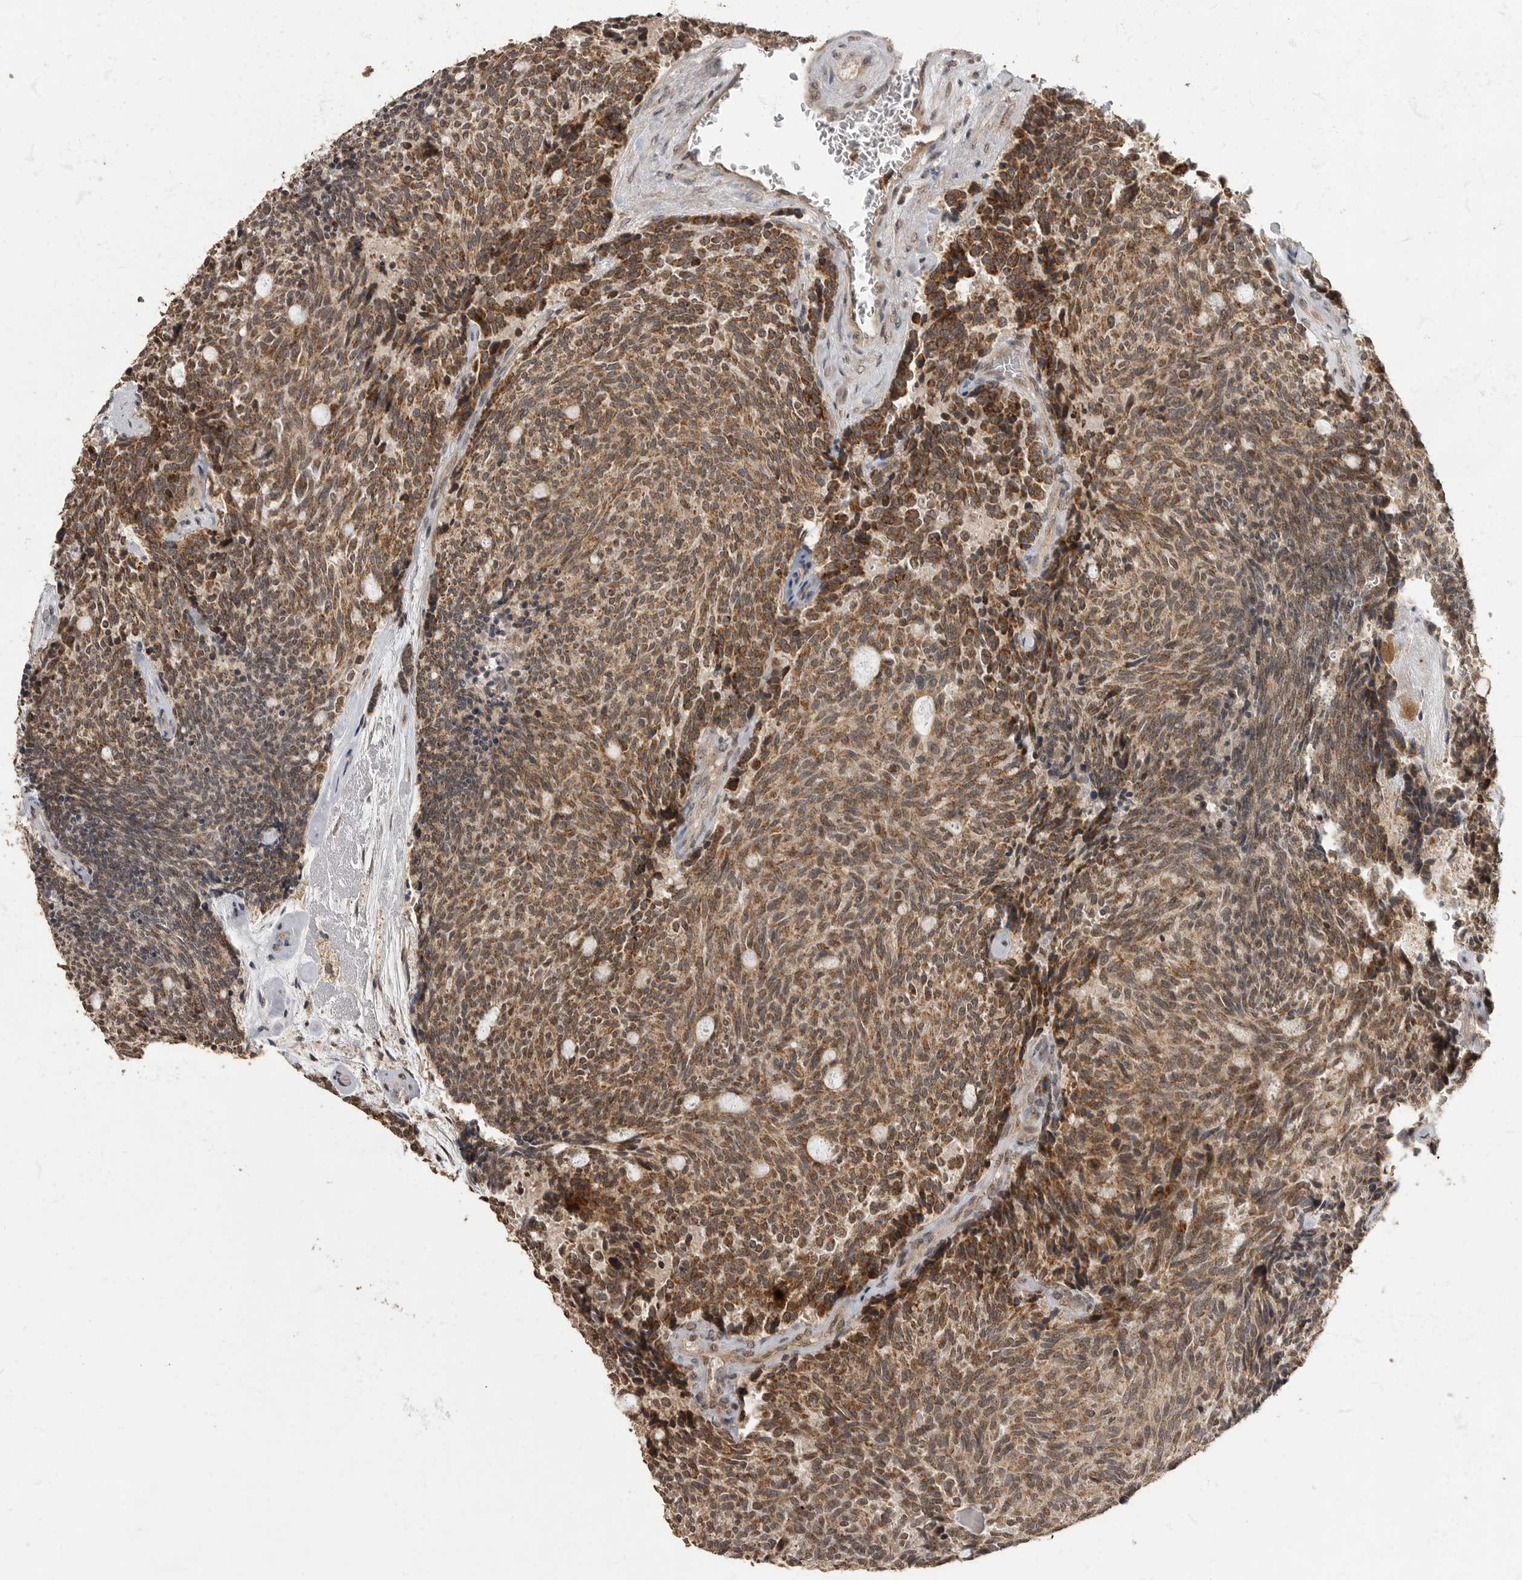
{"staining": {"intensity": "moderate", "quantity": ">75%", "location": "cytoplasmic/membranous"}, "tissue": "carcinoid", "cell_type": "Tumor cells", "image_type": "cancer", "snomed": [{"axis": "morphology", "description": "Carcinoid, malignant, NOS"}, {"axis": "topography", "description": "Pancreas"}], "caption": "This image displays immunohistochemistry staining of carcinoid, with medium moderate cytoplasmic/membranous expression in about >75% of tumor cells.", "gene": "MAFG", "patient": {"sex": "female", "age": 54}}